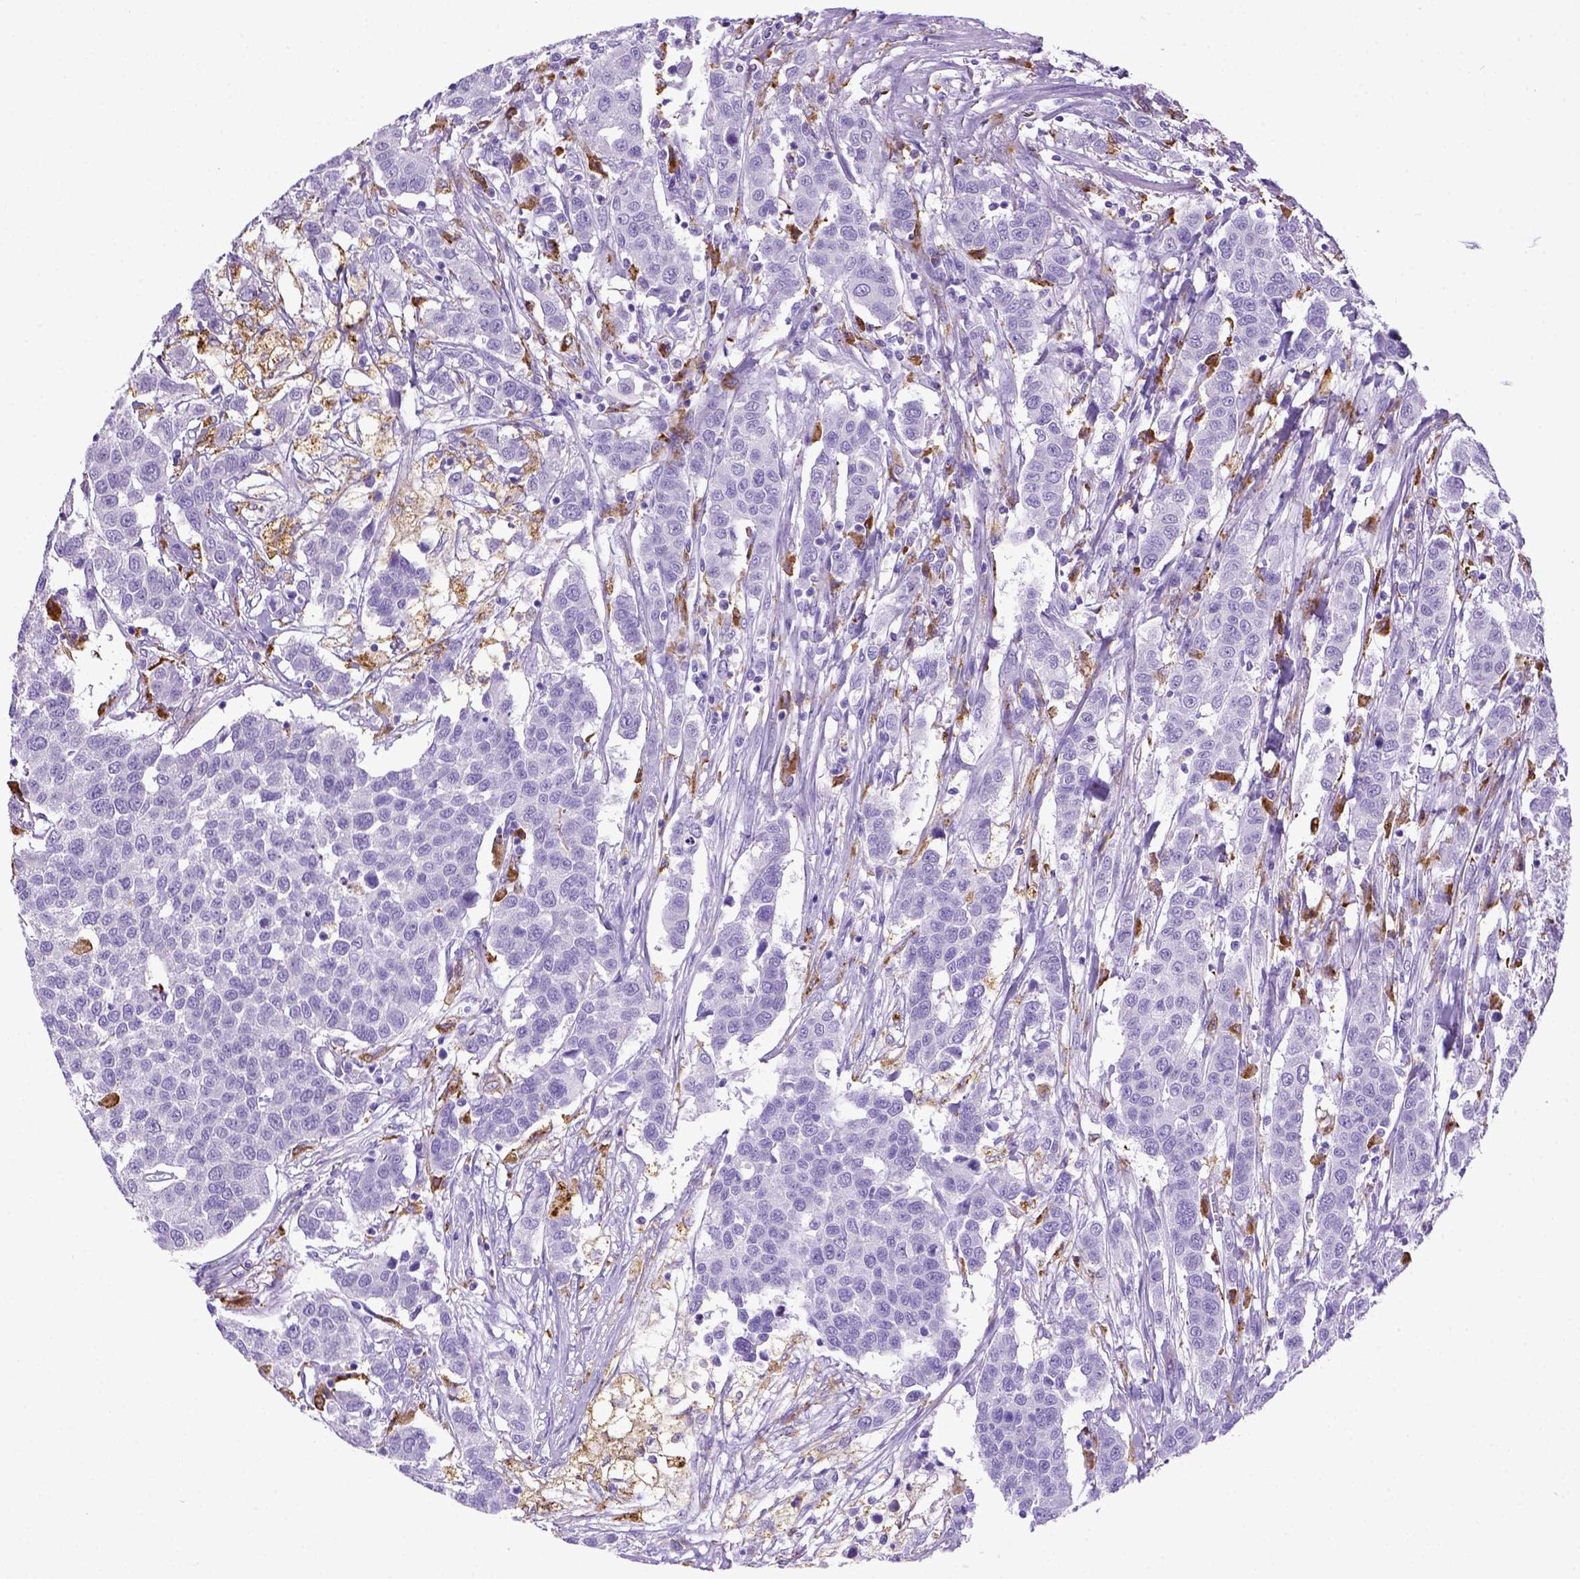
{"staining": {"intensity": "negative", "quantity": "none", "location": "none"}, "tissue": "urothelial cancer", "cell_type": "Tumor cells", "image_type": "cancer", "snomed": [{"axis": "morphology", "description": "Urothelial carcinoma, High grade"}, {"axis": "topography", "description": "Urinary bladder"}], "caption": "High power microscopy histopathology image of an immunohistochemistry micrograph of urothelial carcinoma (high-grade), revealing no significant positivity in tumor cells.", "gene": "CD68", "patient": {"sex": "female", "age": 58}}